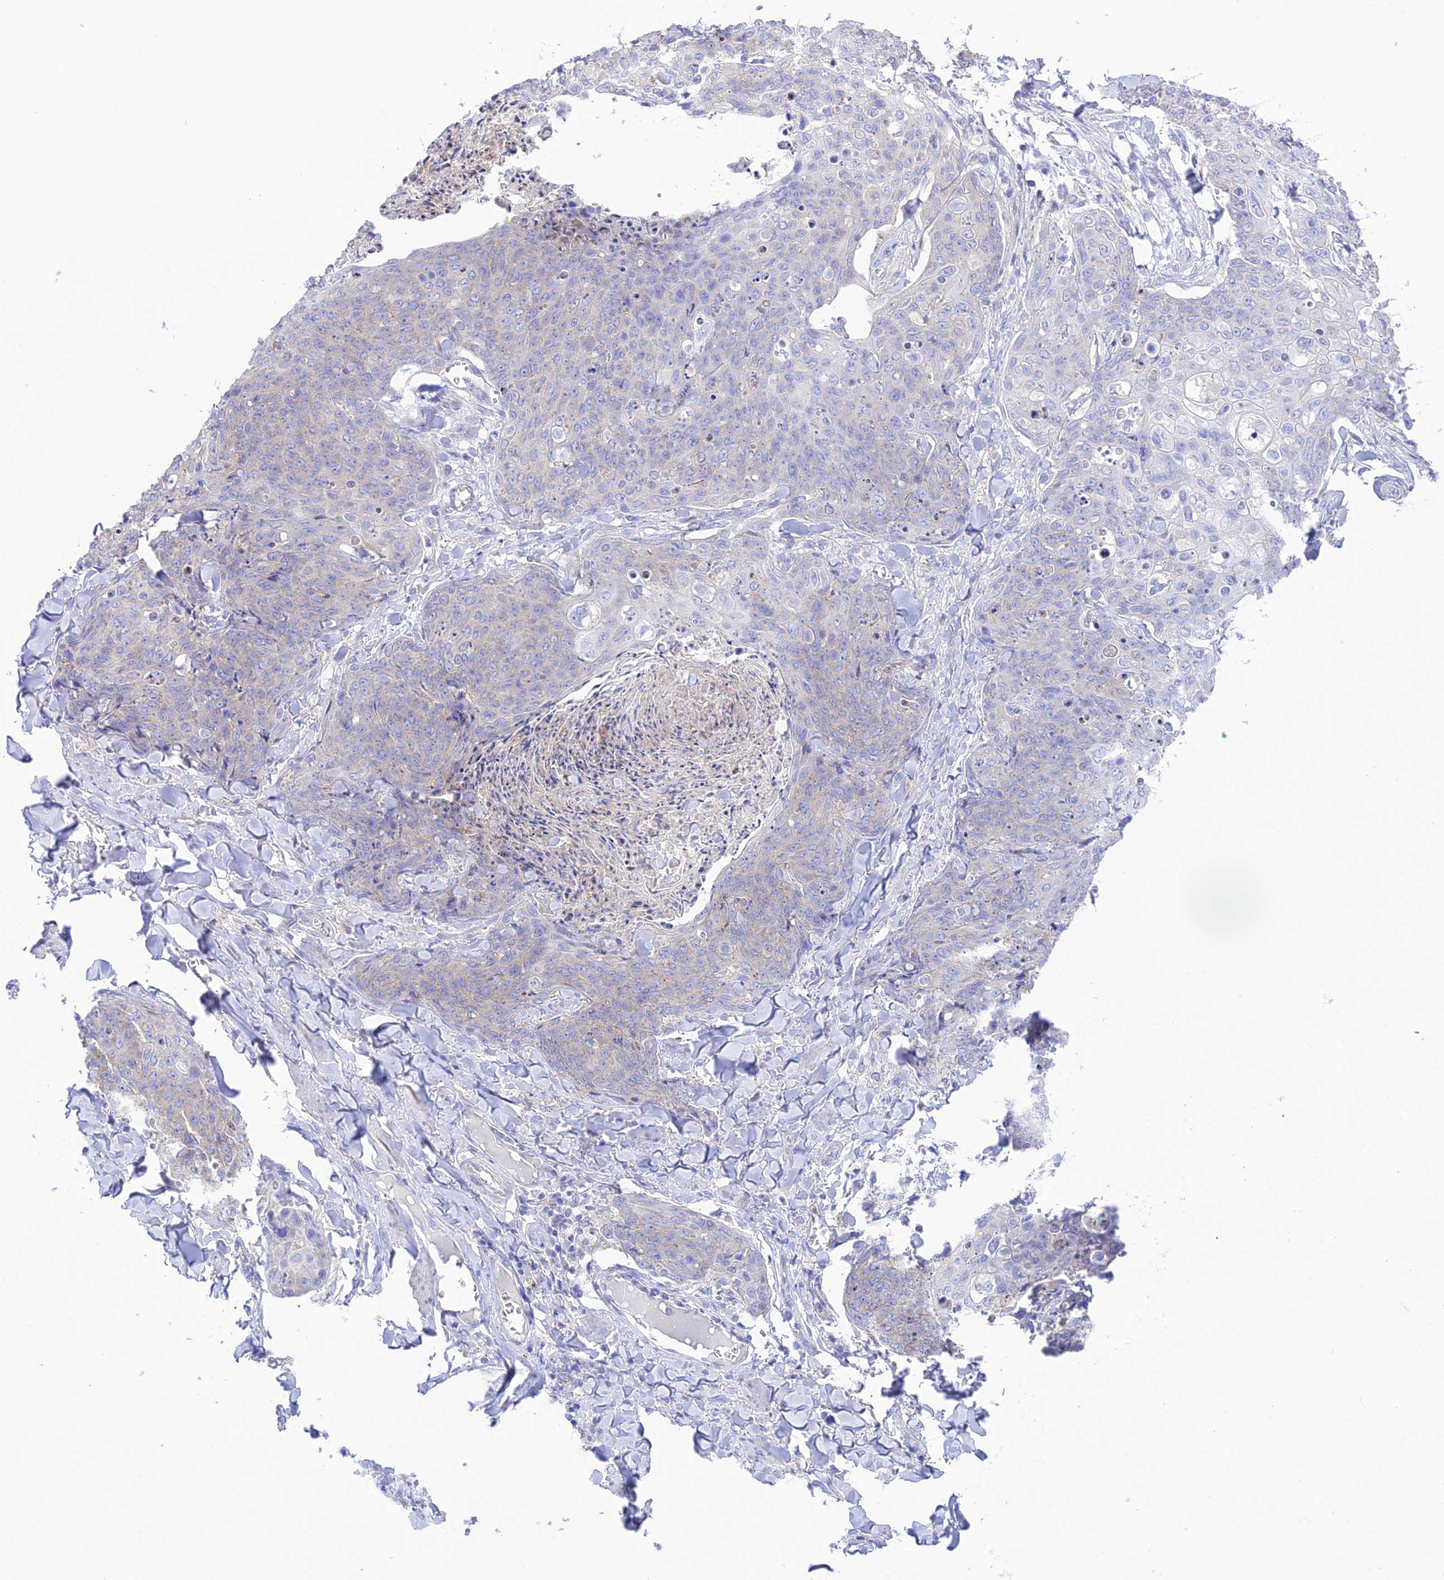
{"staining": {"intensity": "negative", "quantity": "none", "location": "none"}, "tissue": "skin cancer", "cell_type": "Tumor cells", "image_type": "cancer", "snomed": [{"axis": "morphology", "description": "Squamous cell carcinoma, NOS"}, {"axis": "topography", "description": "Skin"}, {"axis": "topography", "description": "Vulva"}], "caption": "An image of skin cancer (squamous cell carcinoma) stained for a protein reveals no brown staining in tumor cells.", "gene": "CHSY3", "patient": {"sex": "female", "age": 85}}